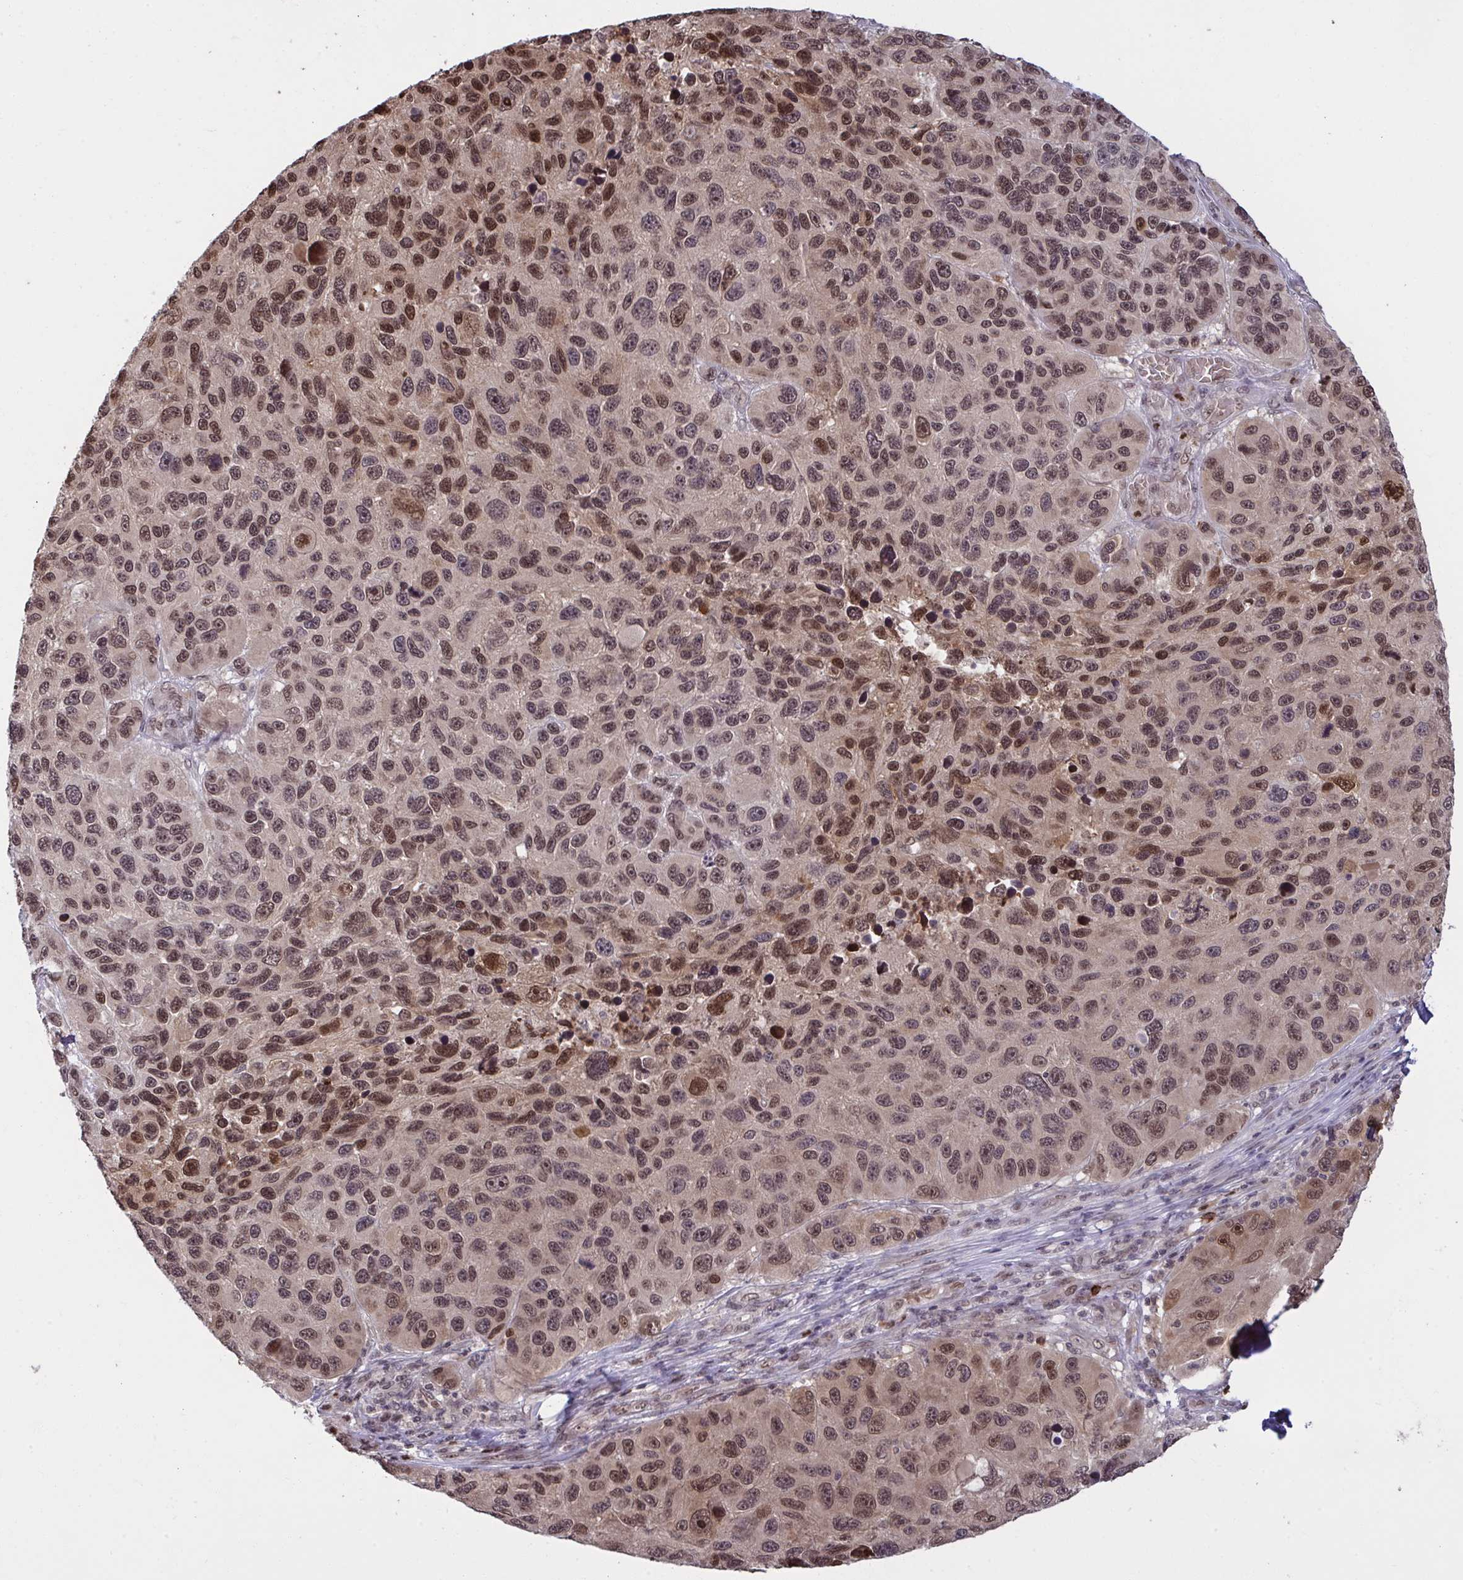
{"staining": {"intensity": "moderate", "quantity": ">75%", "location": "nuclear"}, "tissue": "melanoma", "cell_type": "Tumor cells", "image_type": "cancer", "snomed": [{"axis": "morphology", "description": "Malignant melanoma, NOS"}, {"axis": "topography", "description": "Skin"}], "caption": "Melanoma stained with a brown dye displays moderate nuclear positive expression in approximately >75% of tumor cells.", "gene": "UXT", "patient": {"sex": "male", "age": 53}}